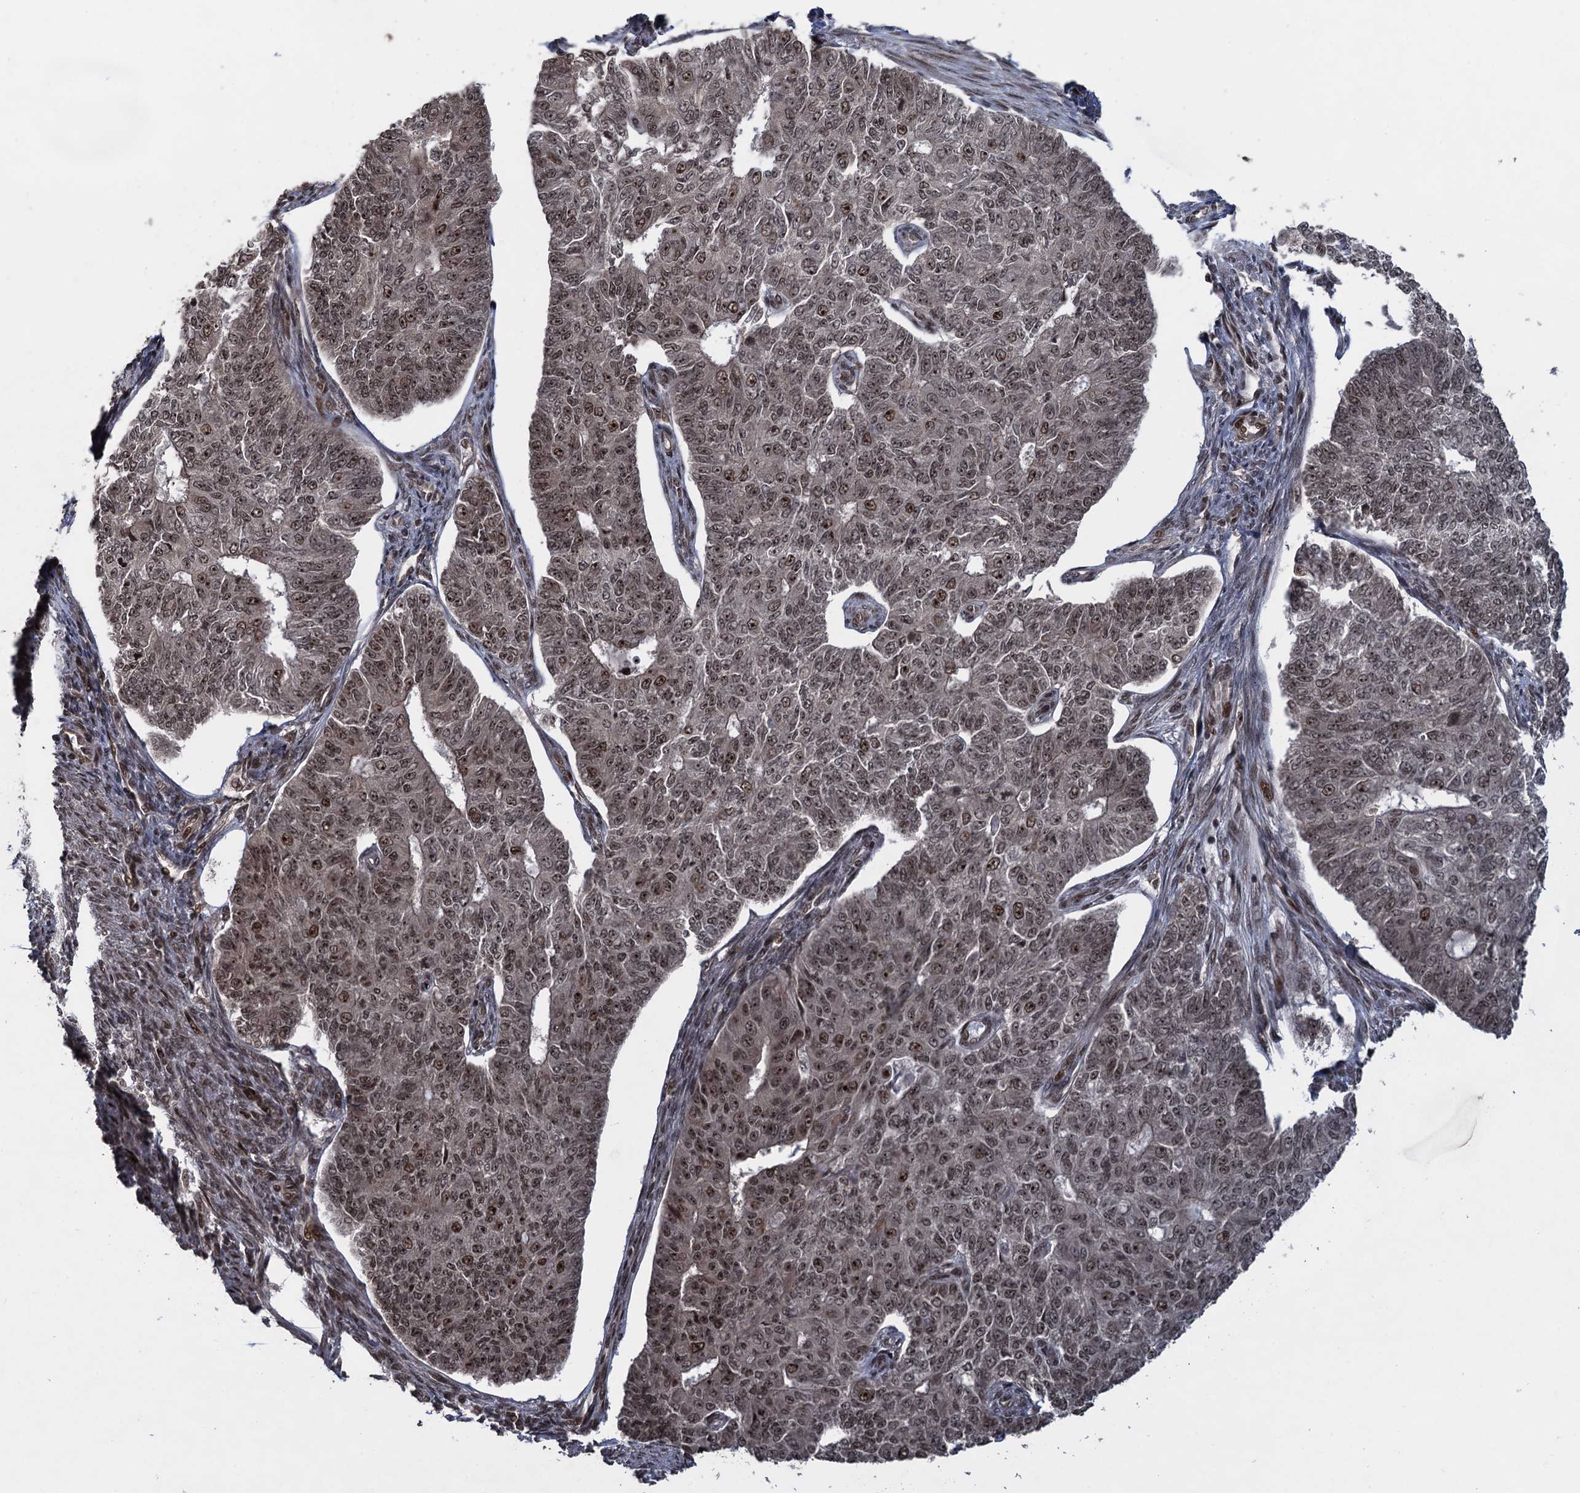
{"staining": {"intensity": "weak", "quantity": ">75%", "location": "nuclear"}, "tissue": "endometrial cancer", "cell_type": "Tumor cells", "image_type": "cancer", "snomed": [{"axis": "morphology", "description": "Adenocarcinoma, NOS"}, {"axis": "topography", "description": "Endometrium"}], "caption": "High-power microscopy captured an immunohistochemistry (IHC) micrograph of endometrial cancer, revealing weak nuclear positivity in approximately >75% of tumor cells.", "gene": "ZNF169", "patient": {"sex": "female", "age": 32}}